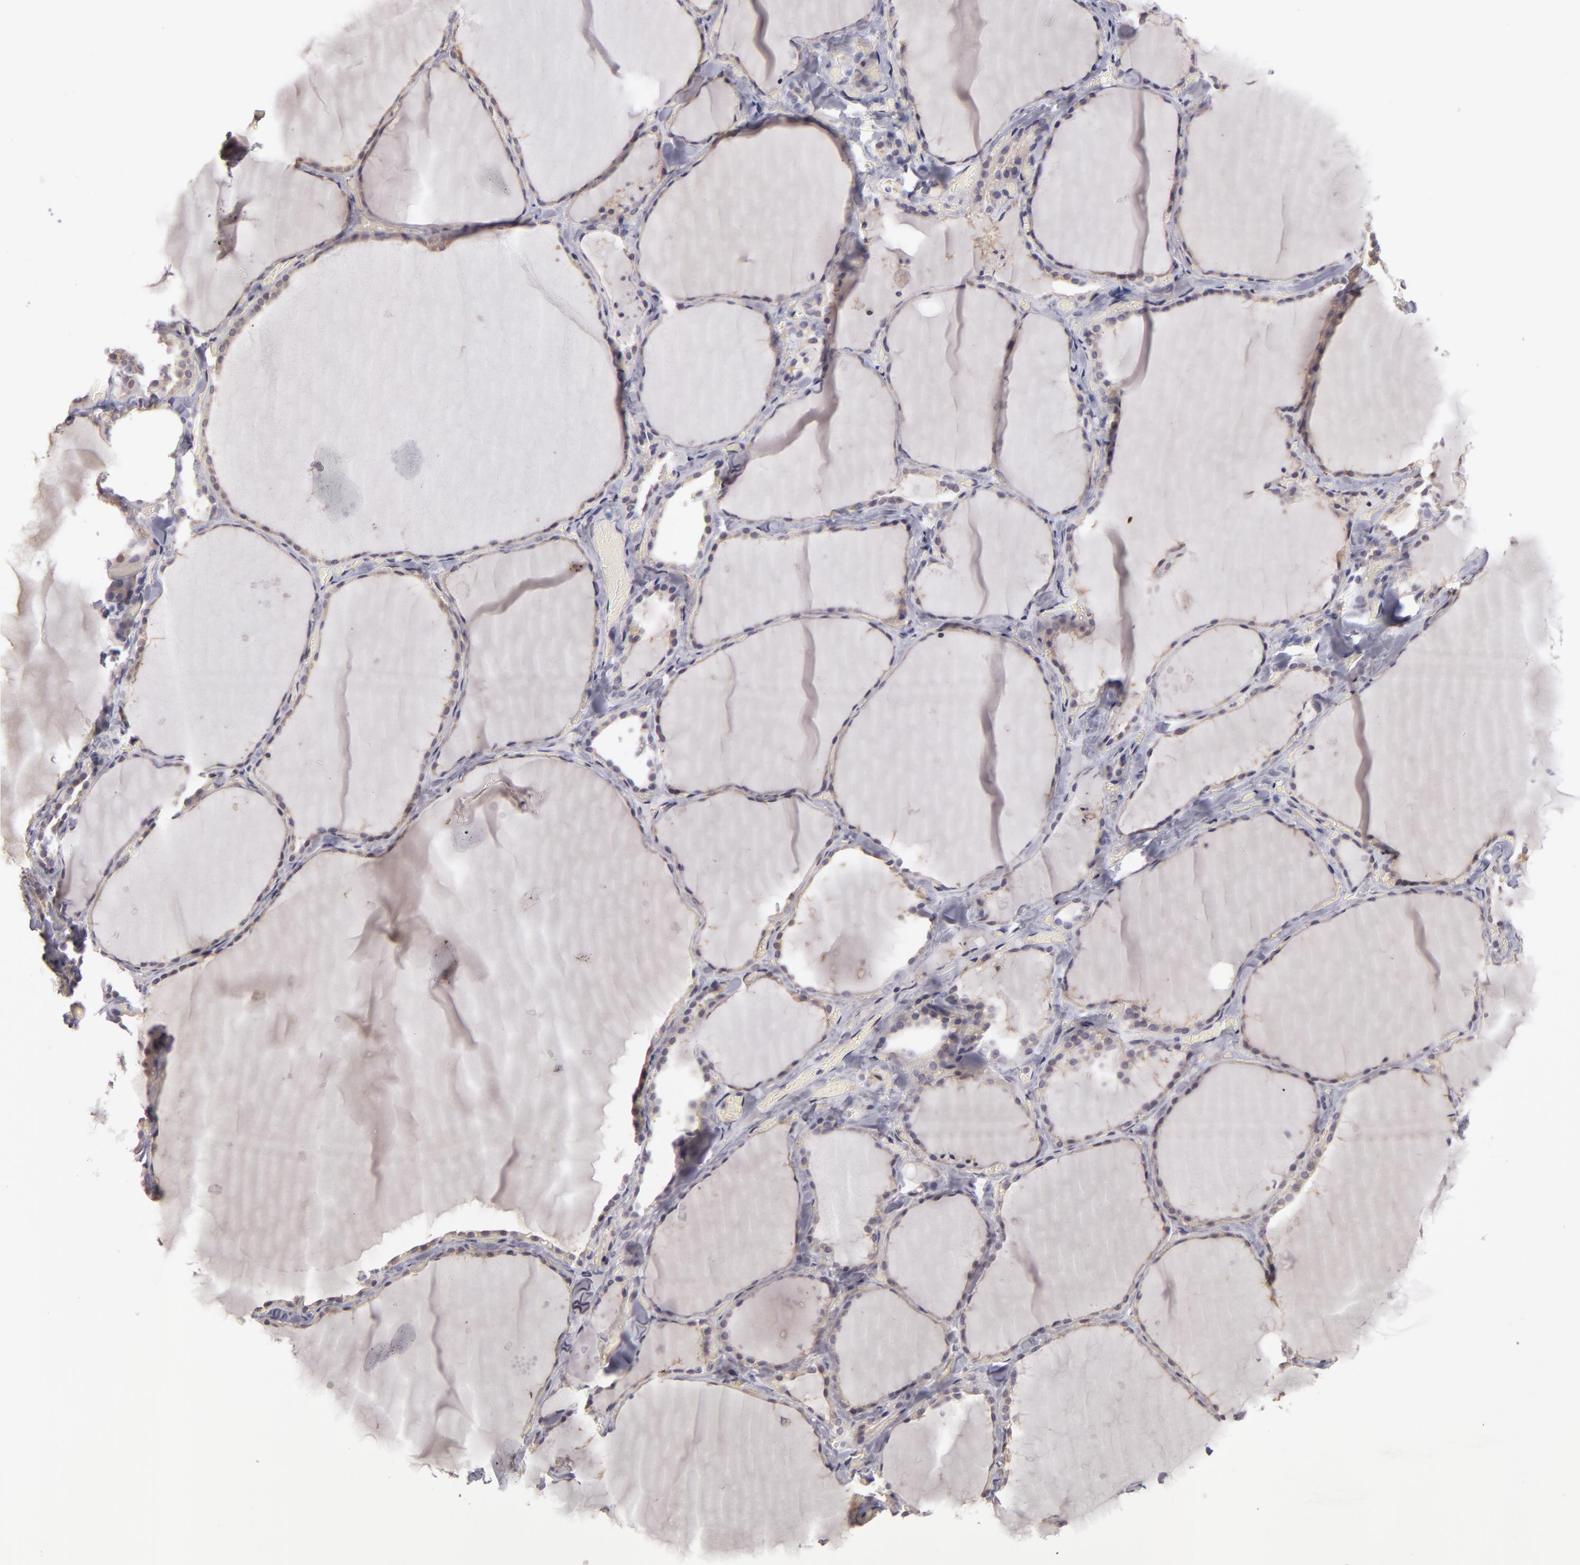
{"staining": {"intensity": "negative", "quantity": "none", "location": "none"}, "tissue": "thyroid gland", "cell_type": "Glandular cells", "image_type": "normal", "snomed": [{"axis": "morphology", "description": "Normal tissue, NOS"}, {"axis": "topography", "description": "Thyroid gland"}], "caption": "The immunohistochemistry (IHC) photomicrograph has no significant positivity in glandular cells of thyroid gland. (IHC, brightfield microscopy, high magnification).", "gene": "ZNF229", "patient": {"sex": "male", "age": 34}}